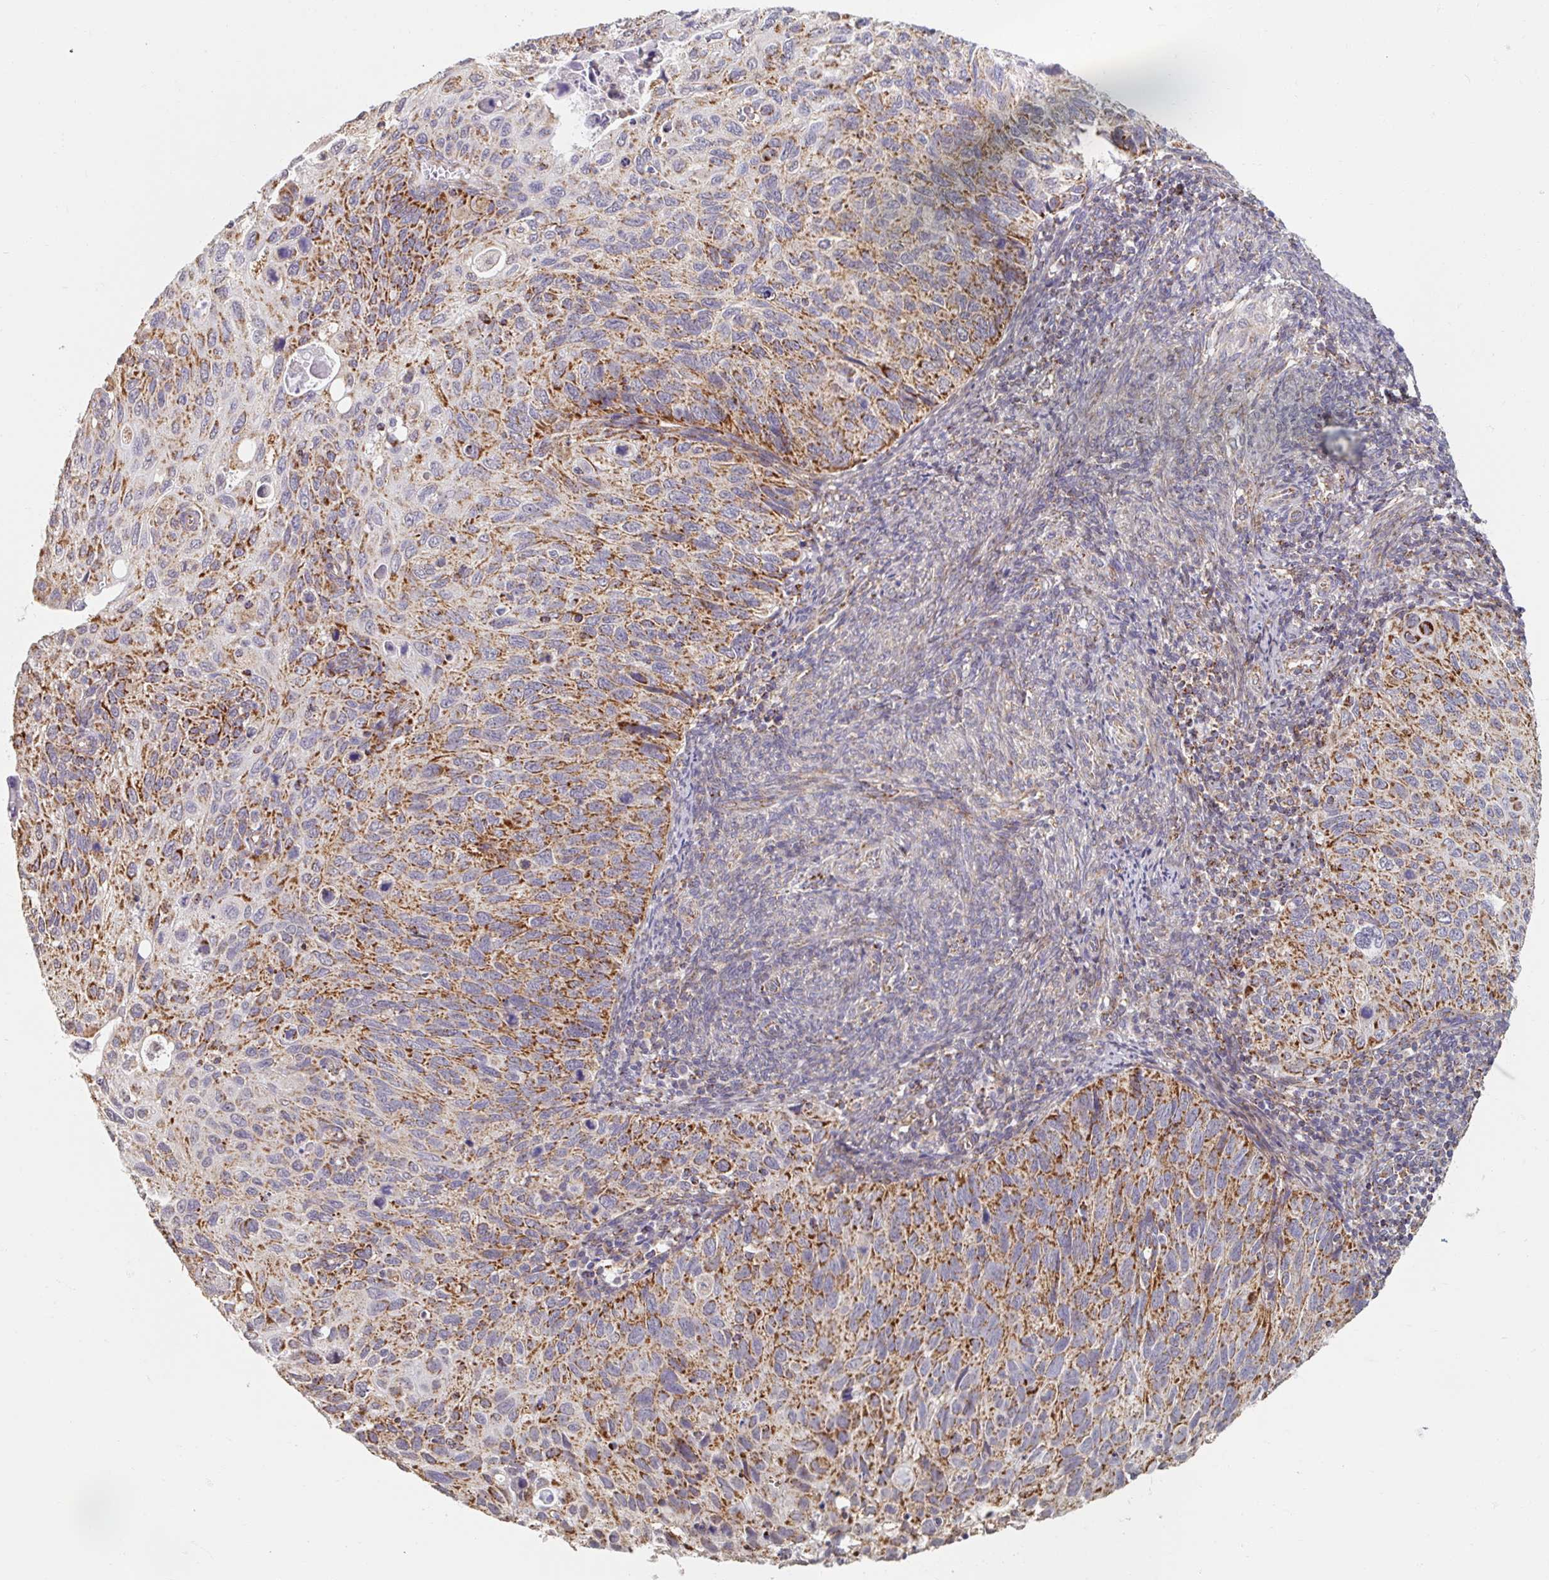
{"staining": {"intensity": "moderate", "quantity": ">75%", "location": "cytoplasmic/membranous"}, "tissue": "cervical cancer", "cell_type": "Tumor cells", "image_type": "cancer", "snomed": [{"axis": "morphology", "description": "Squamous cell carcinoma, NOS"}, {"axis": "topography", "description": "Cervix"}], "caption": "Cervical cancer (squamous cell carcinoma) stained with DAB IHC displays medium levels of moderate cytoplasmic/membranous expression in approximately >75% of tumor cells. Ihc stains the protein in brown and the nuclei are stained blue.", "gene": "MAVS", "patient": {"sex": "female", "age": 70}}